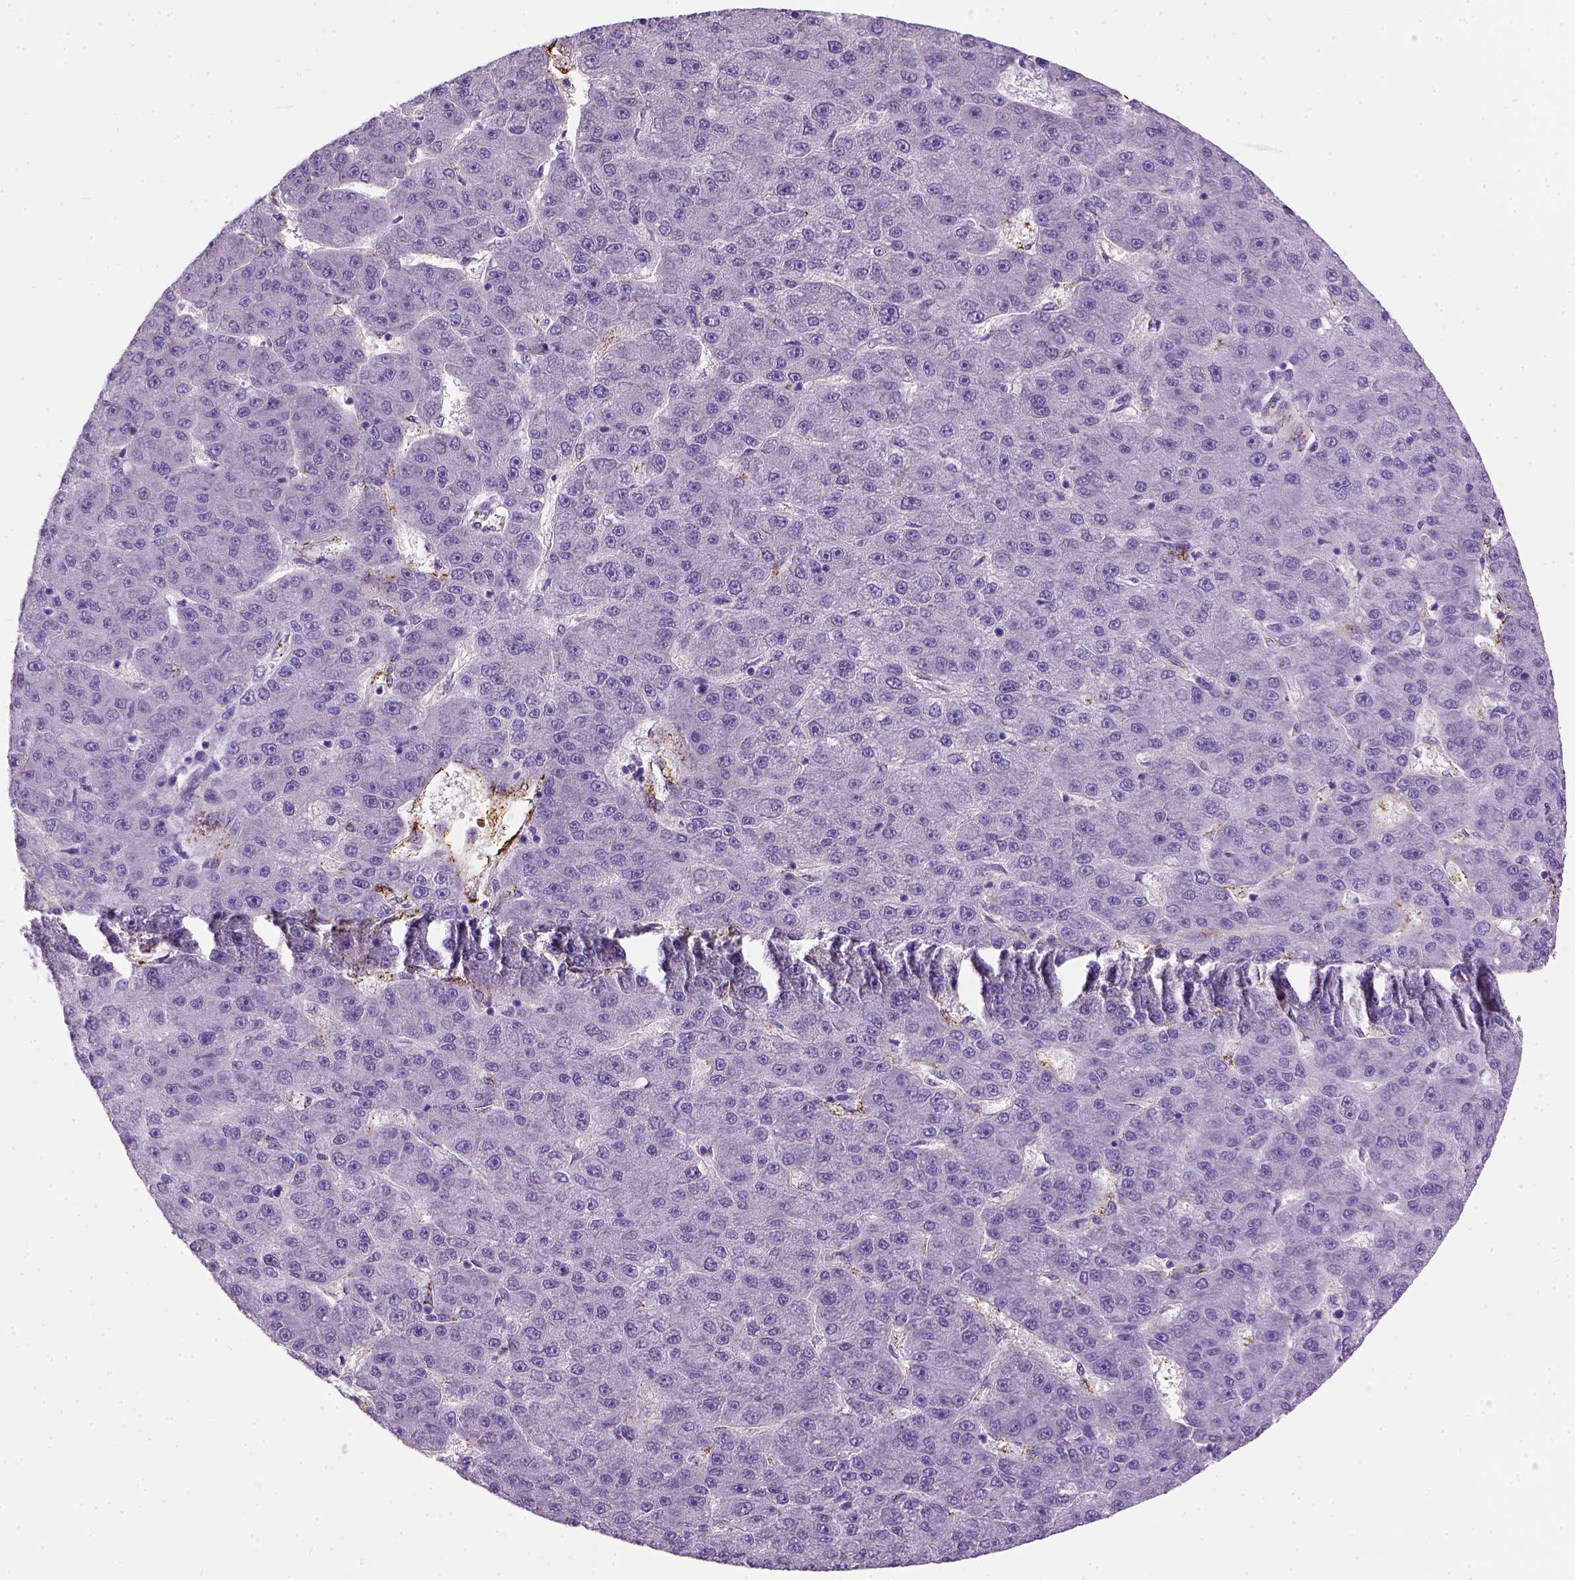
{"staining": {"intensity": "negative", "quantity": "none", "location": "none"}, "tissue": "liver cancer", "cell_type": "Tumor cells", "image_type": "cancer", "snomed": [{"axis": "morphology", "description": "Carcinoma, Hepatocellular, NOS"}, {"axis": "topography", "description": "Liver"}], "caption": "IHC of human liver hepatocellular carcinoma demonstrates no staining in tumor cells. Brightfield microscopy of immunohistochemistry stained with DAB (brown) and hematoxylin (blue), captured at high magnification.", "gene": "VWF", "patient": {"sex": "male", "age": 67}}